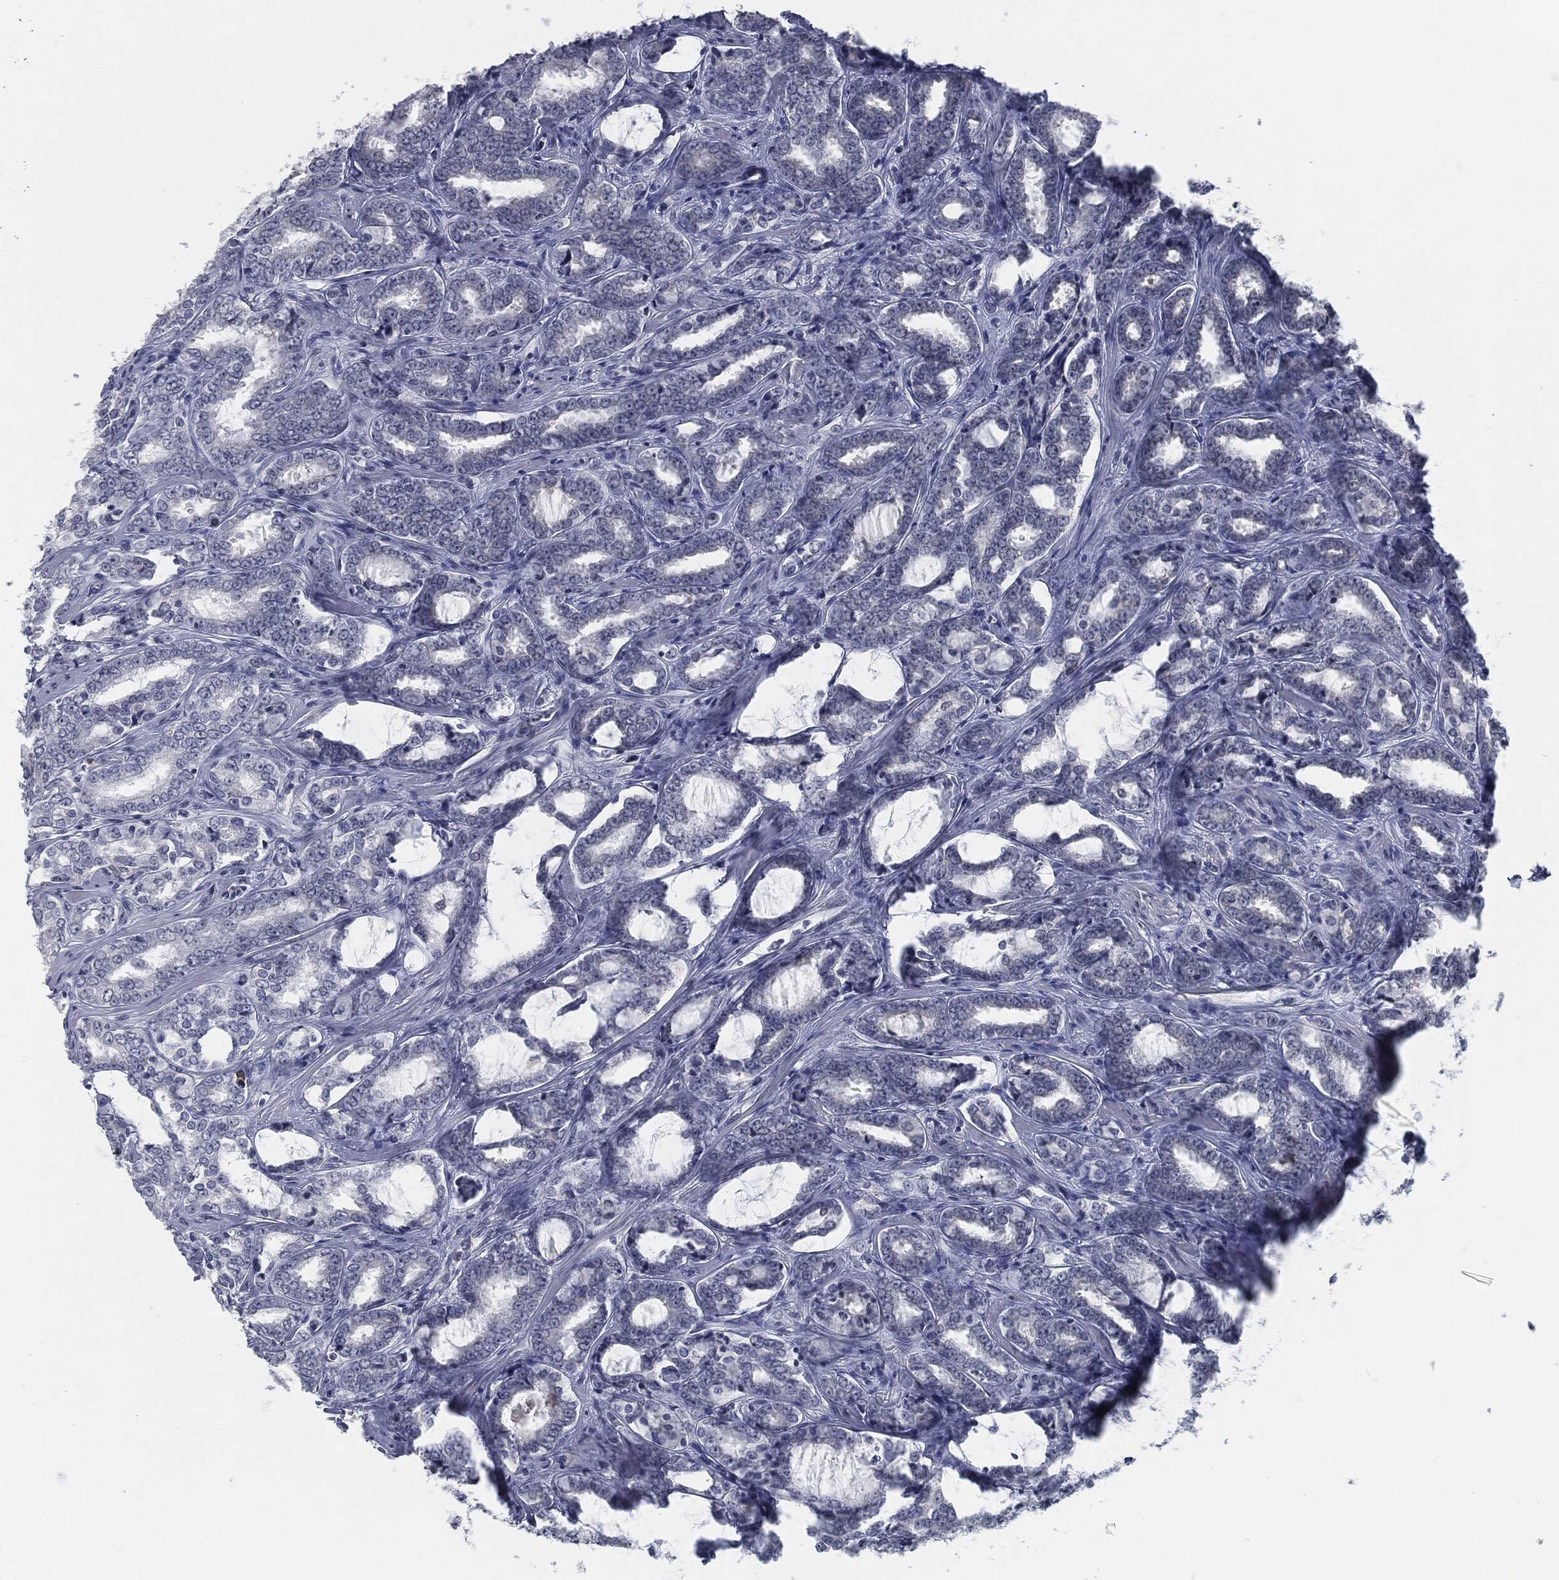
{"staining": {"intensity": "negative", "quantity": "none", "location": "none"}, "tissue": "prostate cancer", "cell_type": "Tumor cells", "image_type": "cancer", "snomed": [{"axis": "morphology", "description": "Adenocarcinoma, Medium grade"}, {"axis": "topography", "description": "Prostate"}], "caption": "The immunohistochemistry micrograph has no significant positivity in tumor cells of prostate cancer (adenocarcinoma (medium-grade)) tissue. (DAB IHC visualized using brightfield microscopy, high magnification).", "gene": "PROM1", "patient": {"sex": "male", "age": 71}}